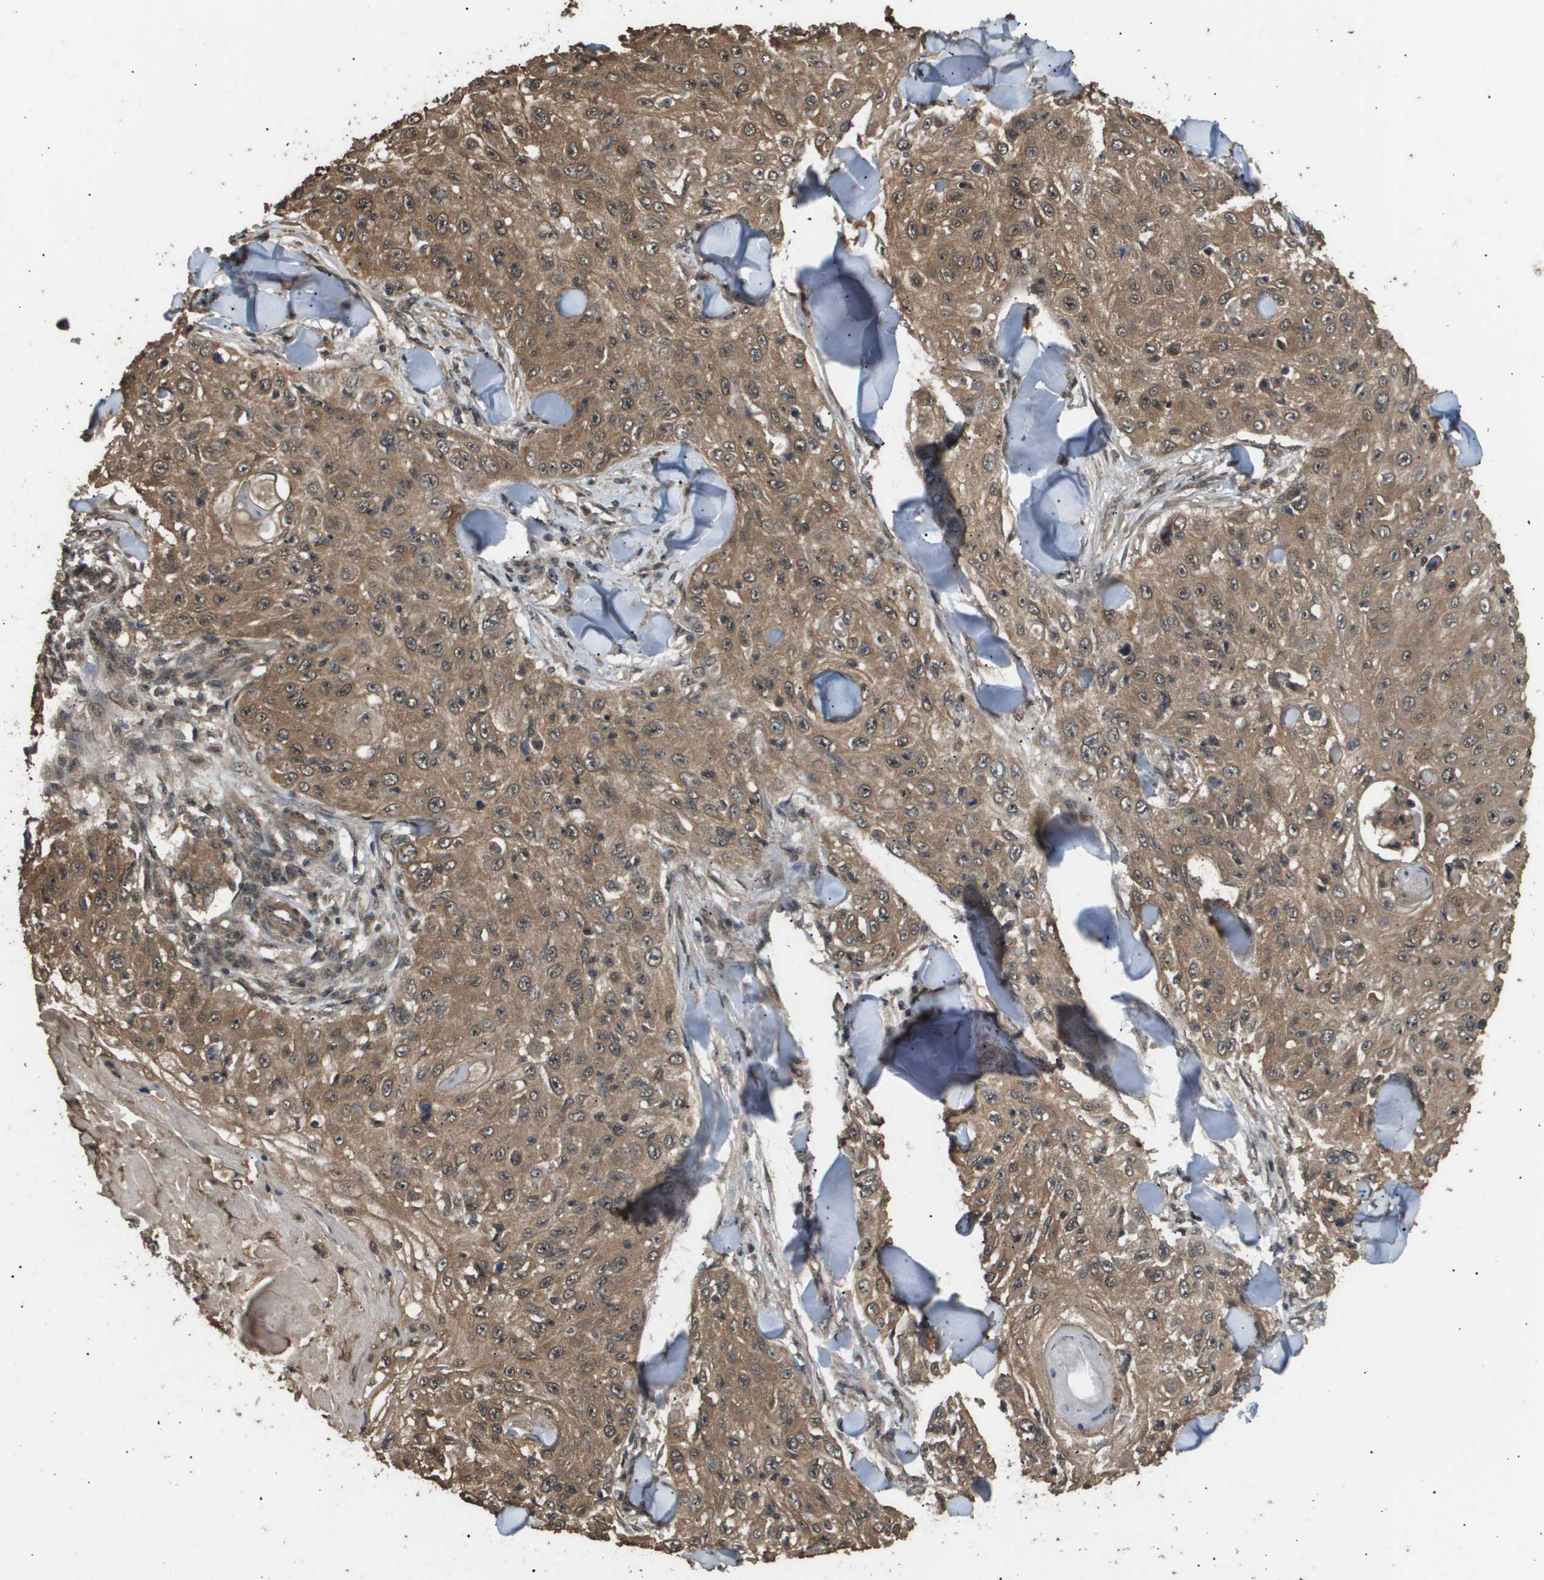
{"staining": {"intensity": "moderate", "quantity": ">75%", "location": "cytoplasmic/membranous,nuclear"}, "tissue": "skin cancer", "cell_type": "Tumor cells", "image_type": "cancer", "snomed": [{"axis": "morphology", "description": "Squamous cell carcinoma, NOS"}, {"axis": "topography", "description": "Skin"}], "caption": "A brown stain shows moderate cytoplasmic/membranous and nuclear positivity of a protein in human skin cancer tumor cells.", "gene": "ING1", "patient": {"sex": "male", "age": 86}}